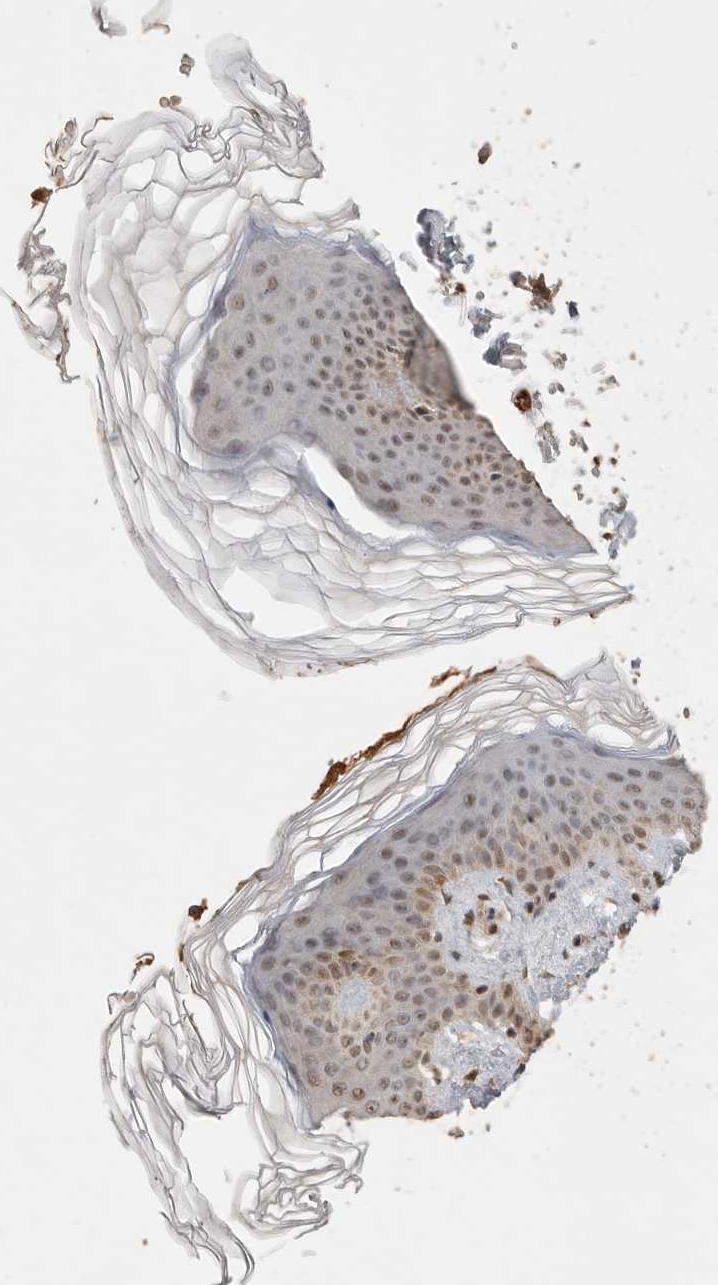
{"staining": {"intensity": "moderate", "quantity": ">75%", "location": "cytoplasmic/membranous,nuclear"}, "tissue": "skin", "cell_type": "Fibroblasts", "image_type": "normal", "snomed": [{"axis": "morphology", "description": "Normal tissue, NOS"}, {"axis": "morphology", "description": "Neoplasm, benign, NOS"}, {"axis": "topography", "description": "Skin"}, {"axis": "topography", "description": "Soft tissue"}], "caption": "The photomicrograph demonstrates staining of benign skin, revealing moderate cytoplasmic/membranous,nuclear protein staining (brown color) within fibroblasts.", "gene": "DFFA", "patient": {"sex": "male", "age": 26}}